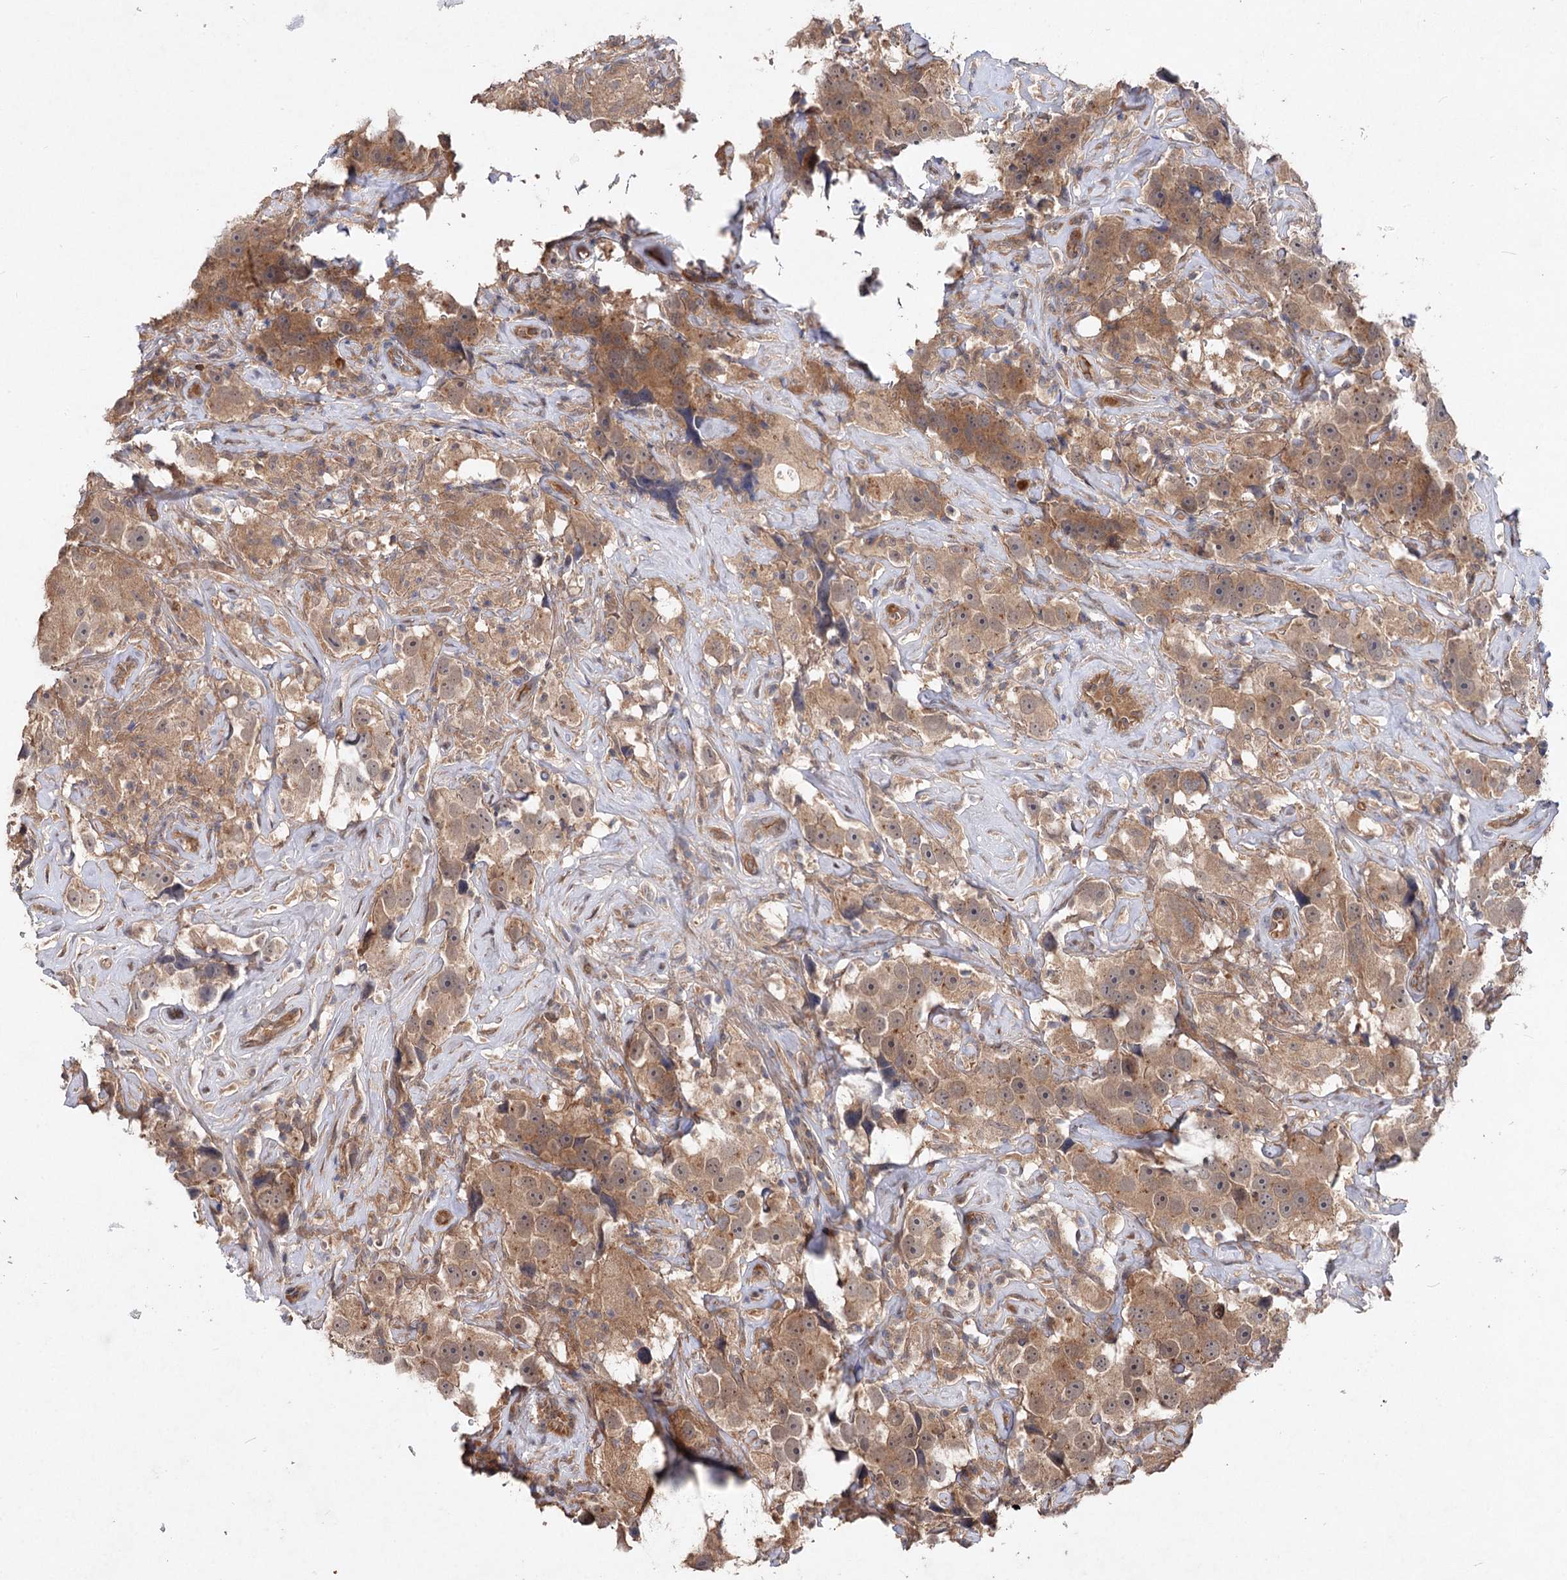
{"staining": {"intensity": "moderate", "quantity": ">75%", "location": "cytoplasmic/membranous"}, "tissue": "testis cancer", "cell_type": "Tumor cells", "image_type": "cancer", "snomed": [{"axis": "morphology", "description": "Seminoma, NOS"}, {"axis": "topography", "description": "Testis"}], "caption": "A high-resolution photomicrograph shows immunohistochemistry staining of testis seminoma, which demonstrates moderate cytoplasmic/membranous staining in about >75% of tumor cells. Immunohistochemistry (ihc) stains the protein in brown and the nuclei are stained blue.", "gene": "NUDCD2", "patient": {"sex": "male", "age": 49}}